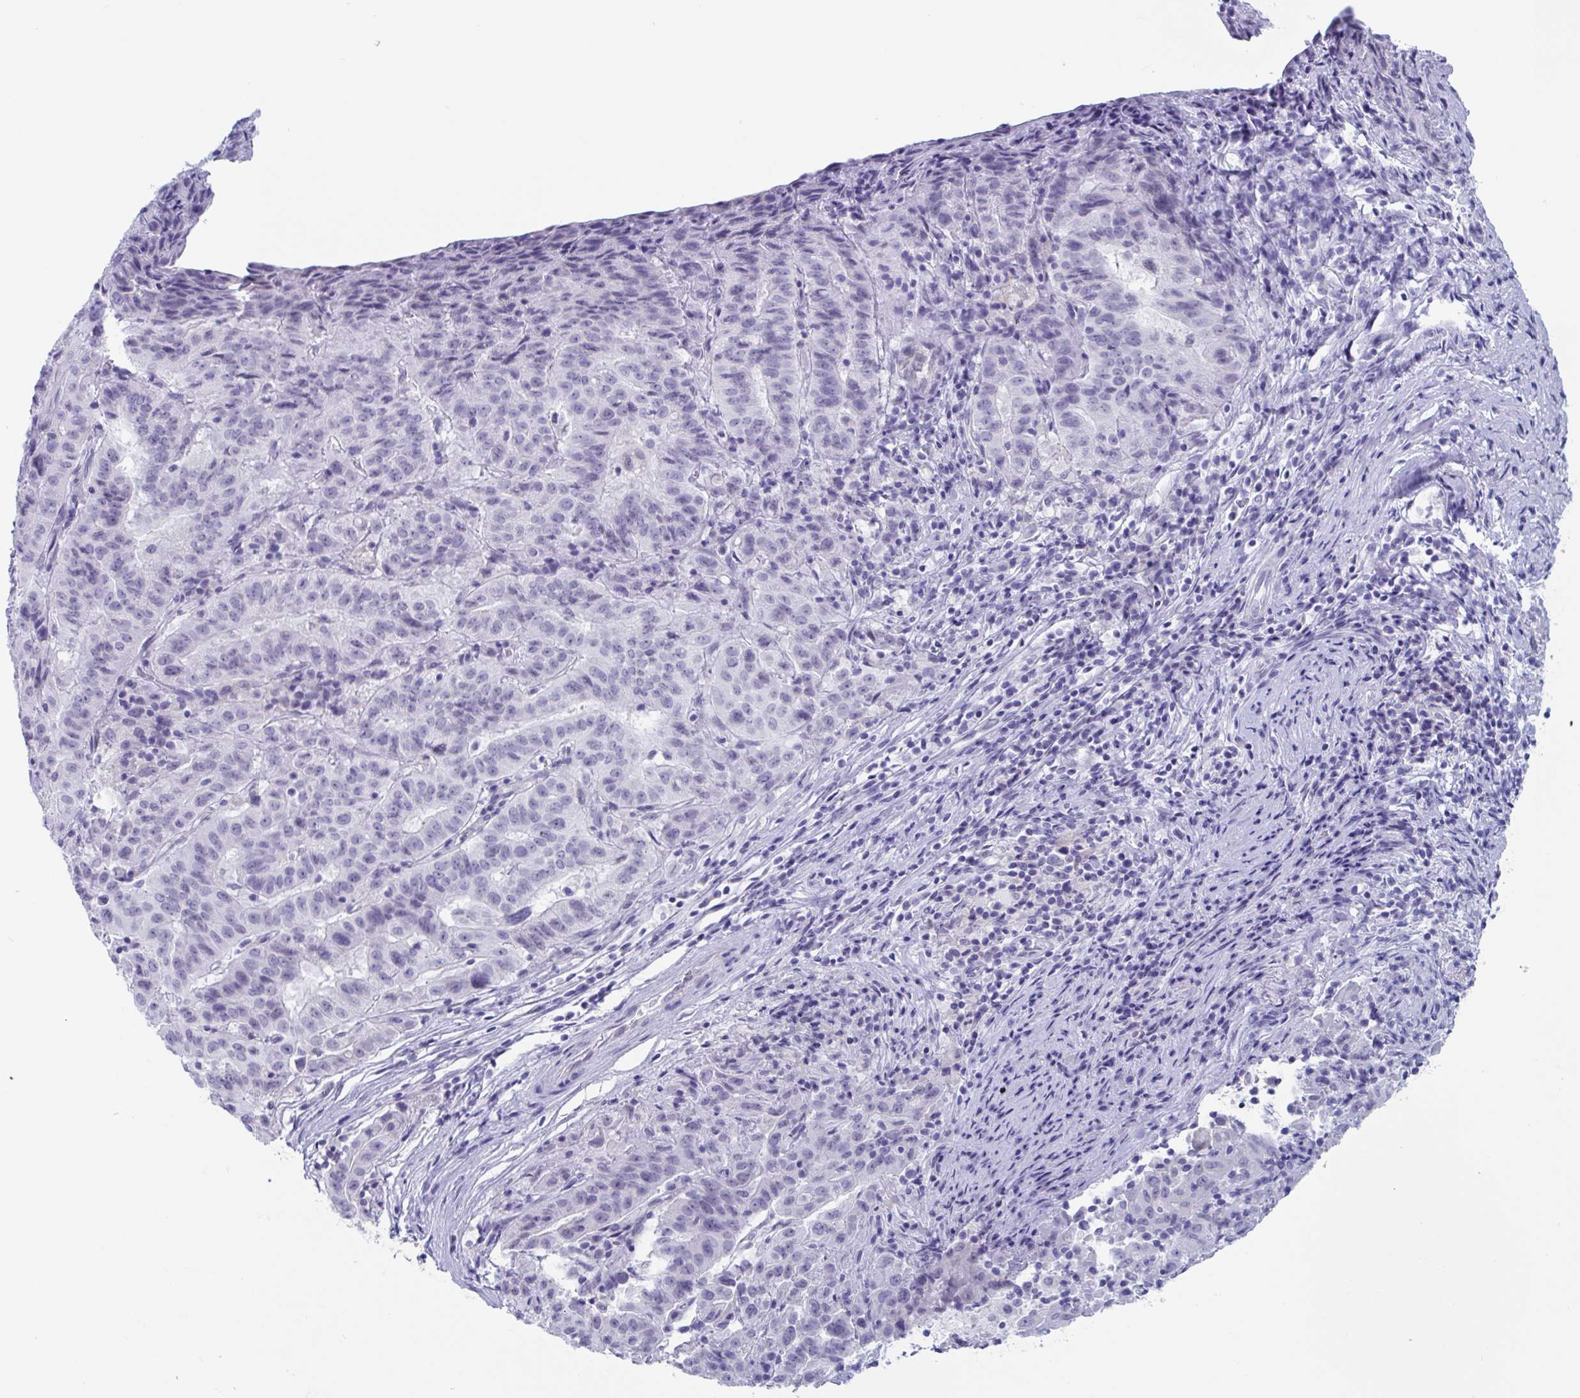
{"staining": {"intensity": "negative", "quantity": "none", "location": "none"}, "tissue": "pancreatic cancer", "cell_type": "Tumor cells", "image_type": "cancer", "snomed": [{"axis": "morphology", "description": "Adenocarcinoma, NOS"}, {"axis": "topography", "description": "Pancreas"}], "caption": "IHC image of pancreatic cancer stained for a protein (brown), which demonstrates no expression in tumor cells.", "gene": "CDX4", "patient": {"sex": "male", "age": 63}}